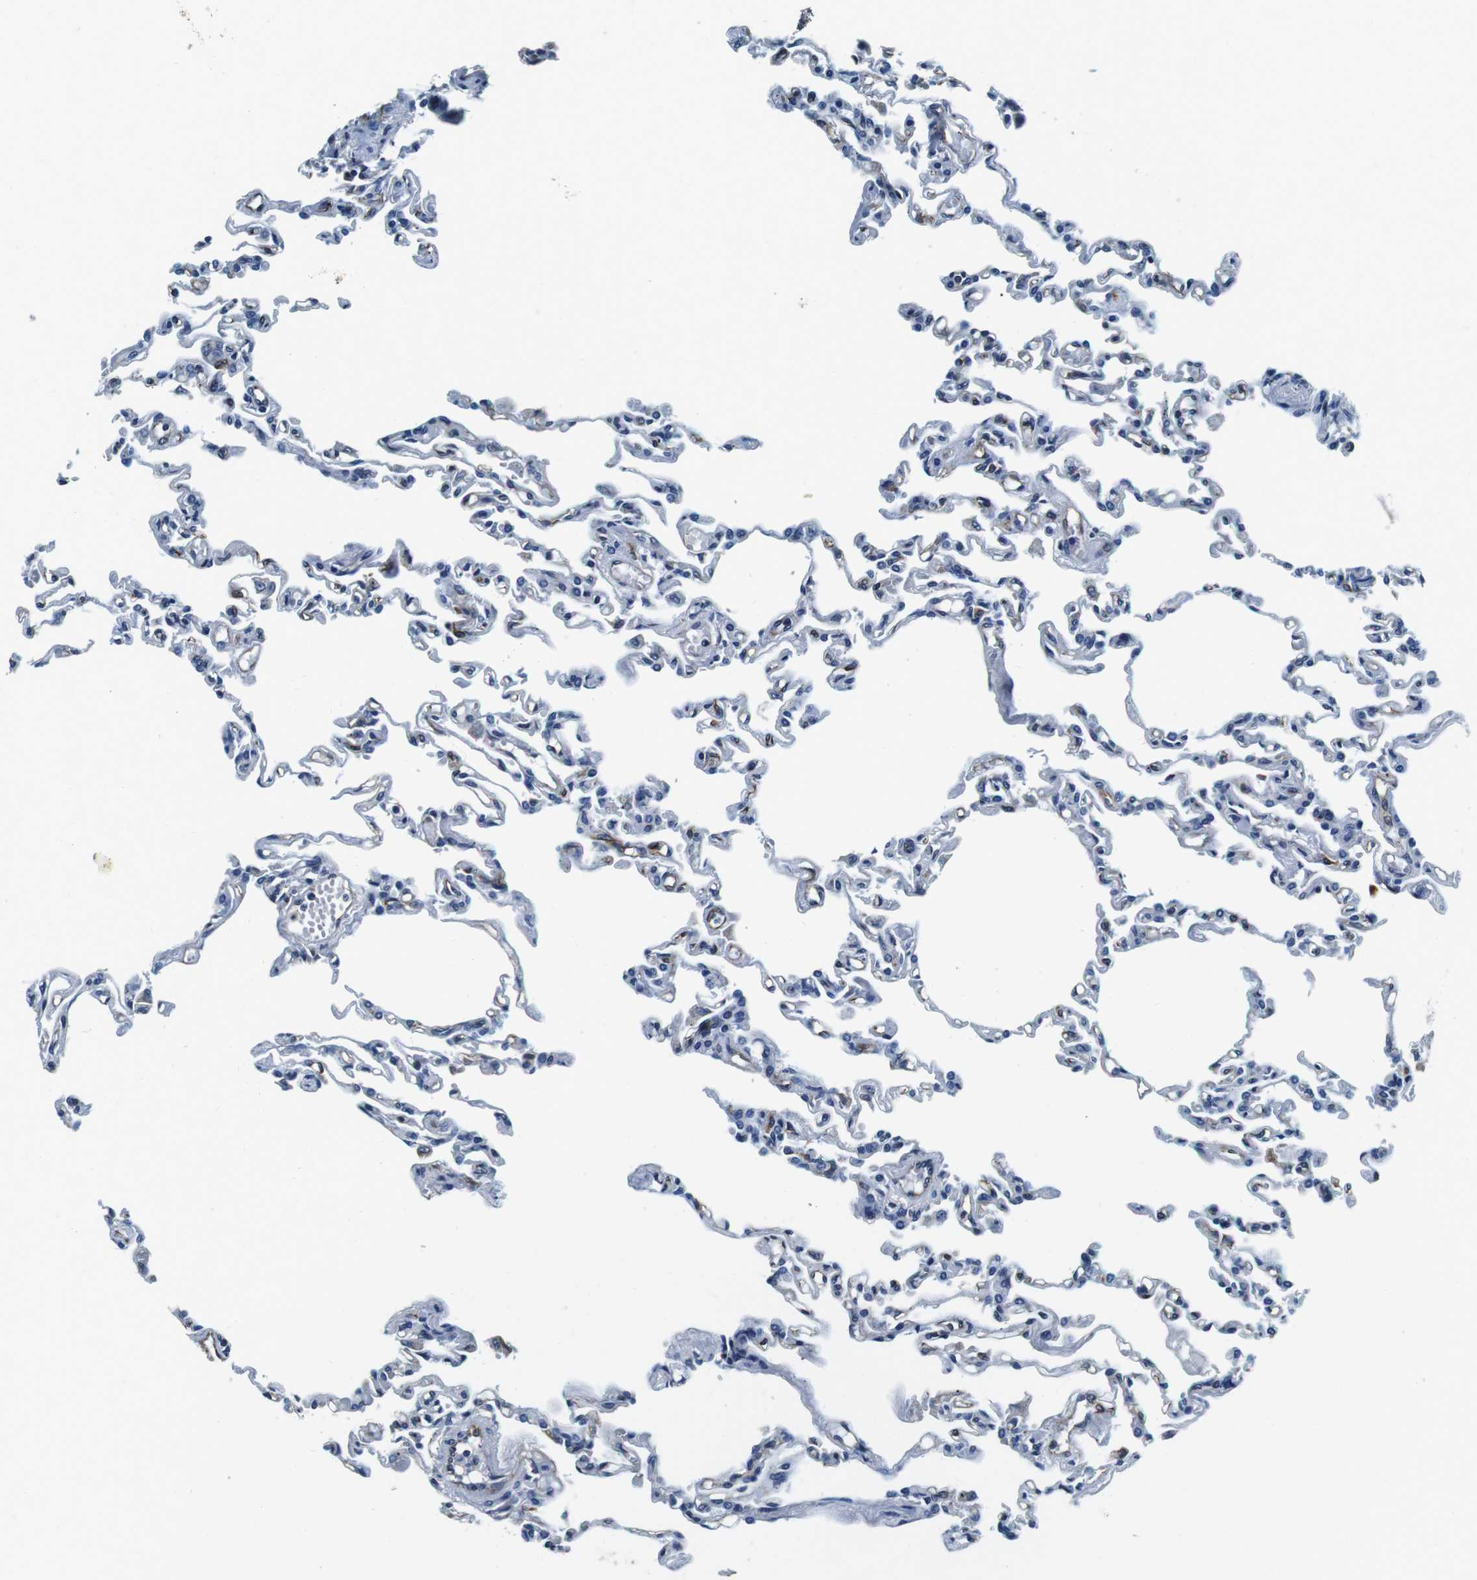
{"staining": {"intensity": "weak", "quantity": "25%-75%", "location": "cytoplasmic/membranous"}, "tissue": "lung", "cell_type": "Alveolar cells", "image_type": "normal", "snomed": [{"axis": "morphology", "description": "Normal tissue, NOS"}, {"axis": "topography", "description": "Lung"}], "caption": "Human lung stained with a protein marker reveals weak staining in alveolar cells.", "gene": "GJE1", "patient": {"sex": "male", "age": 21}}